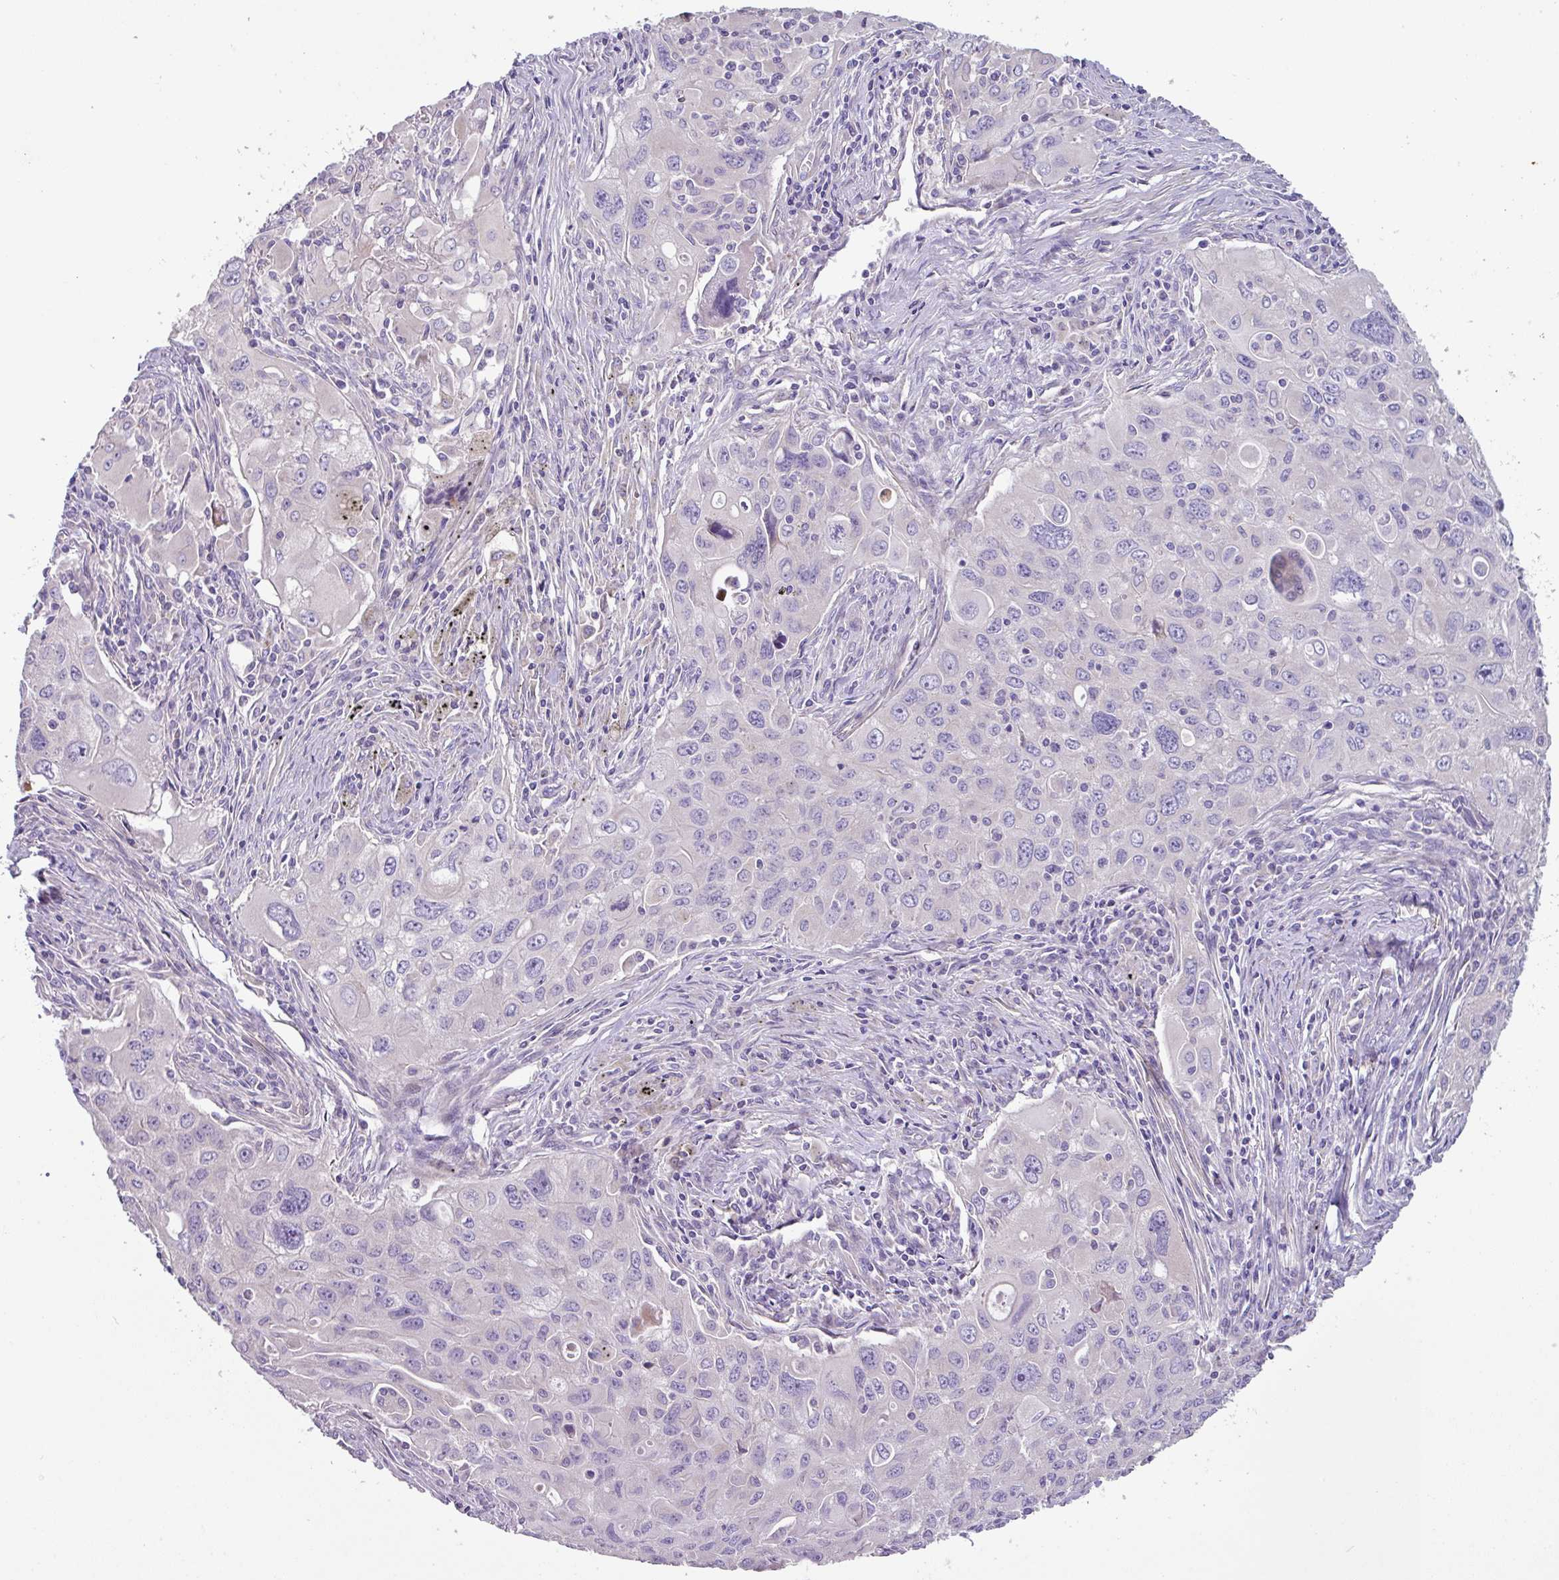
{"staining": {"intensity": "negative", "quantity": "none", "location": "none"}, "tissue": "lung cancer", "cell_type": "Tumor cells", "image_type": "cancer", "snomed": [{"axis": "morphology", "description": "Adenocarcinoma, NOS"}, {"axis": "morphology", "description": "Adenocarcinoma, metastatic, NOS"}, {"axis": "topography", "description": "Lymph node"}, {"axis": "topography", "description": "Lung"}], "caption": "Lung metastatic adenocarcinoma was stained to show a protein in brown. There is no significant positivity in tumor cells.", "gene": "MRRF", "patient": {"sex": "female", "age": 42}}